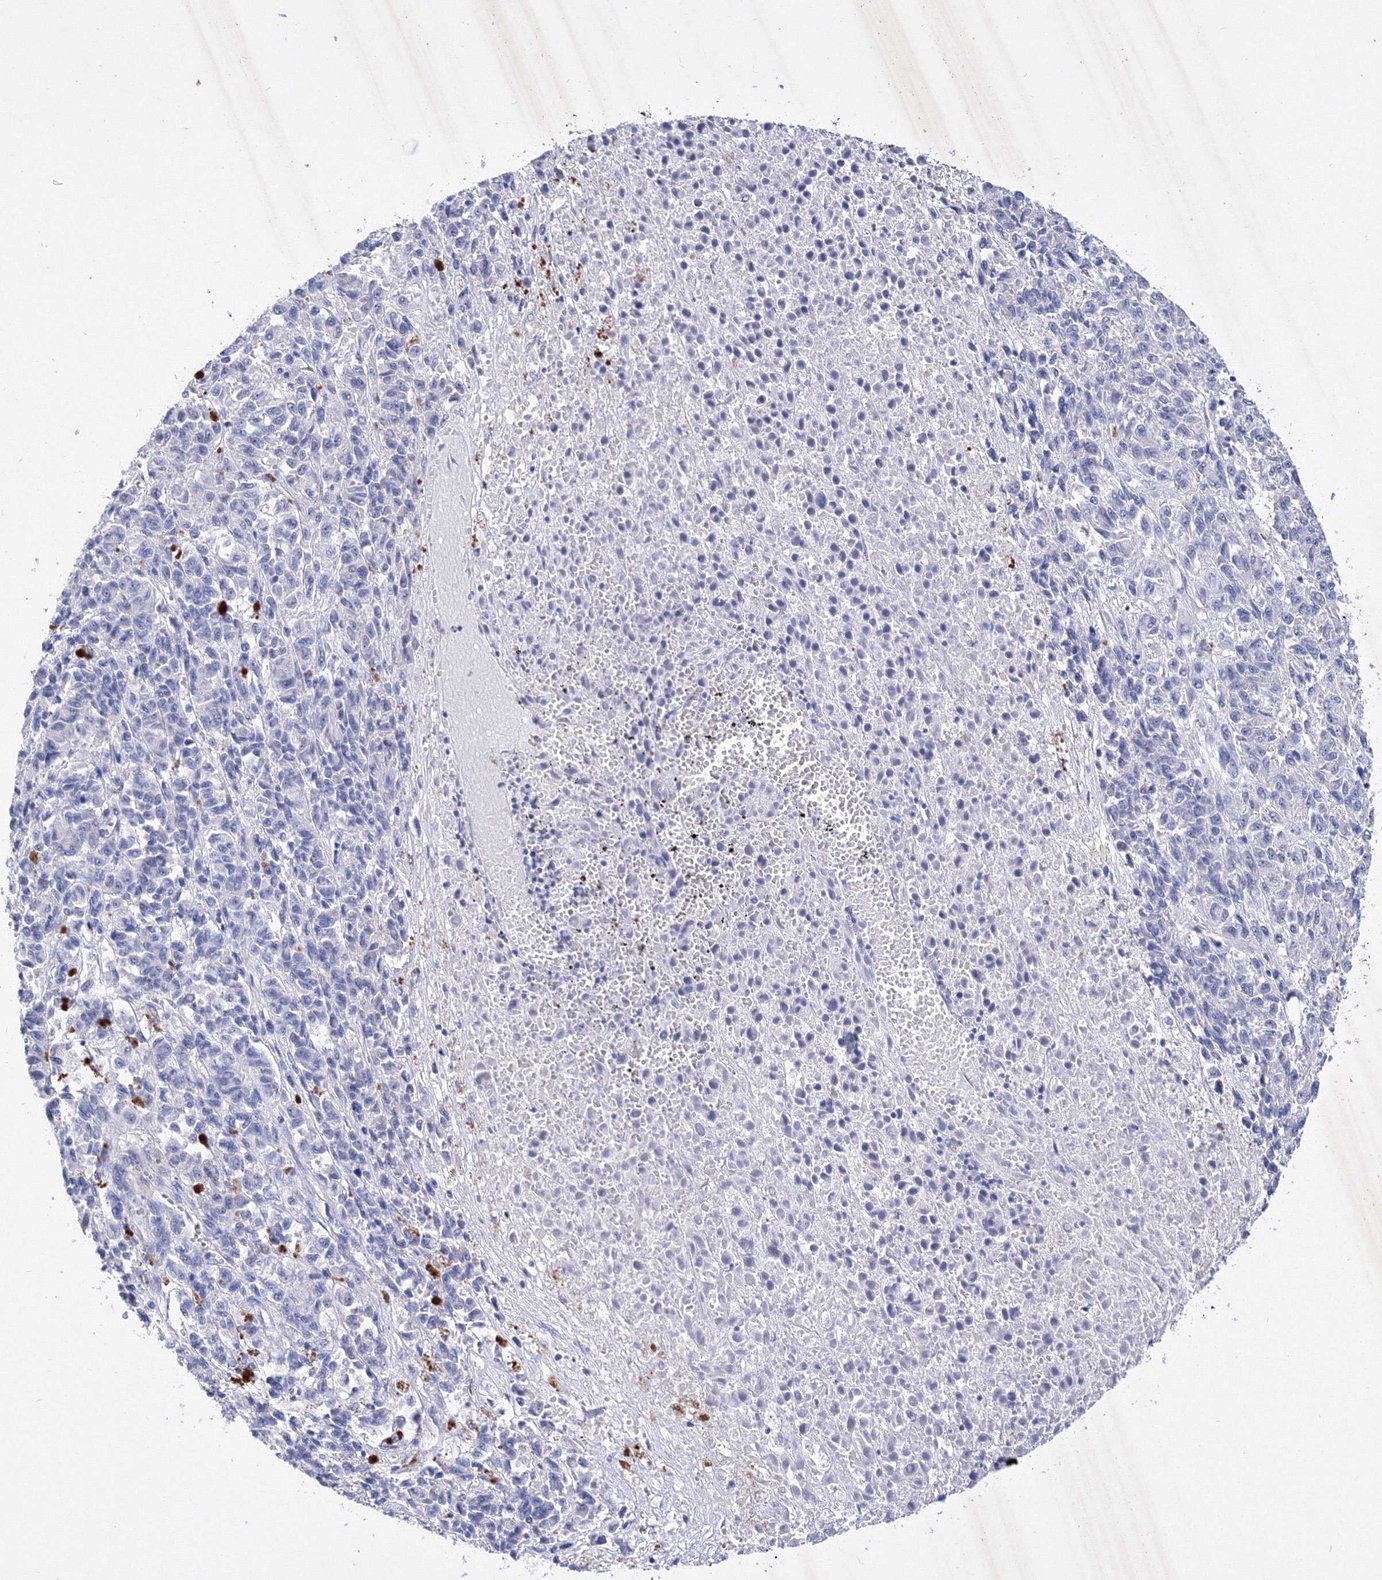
{"staining": {"intensity": "negative", "quantity": "none", "location": "none"}, "tissue": "melanoma", "cell_type": "Tumor cells", "image_type": "cancer", "snomed": [{"axis": "morphology", "description": "Malignant melanoma, Metastatic site"}, {"axis": "topography", "description": "Lung"}], "caption": "Immunohistochemistry of malignant melanoma (metastatic site) demonstrates no staining in tumor cells.", "gene": "GPN1", "patient": {"sex": "male", "age": 64}}